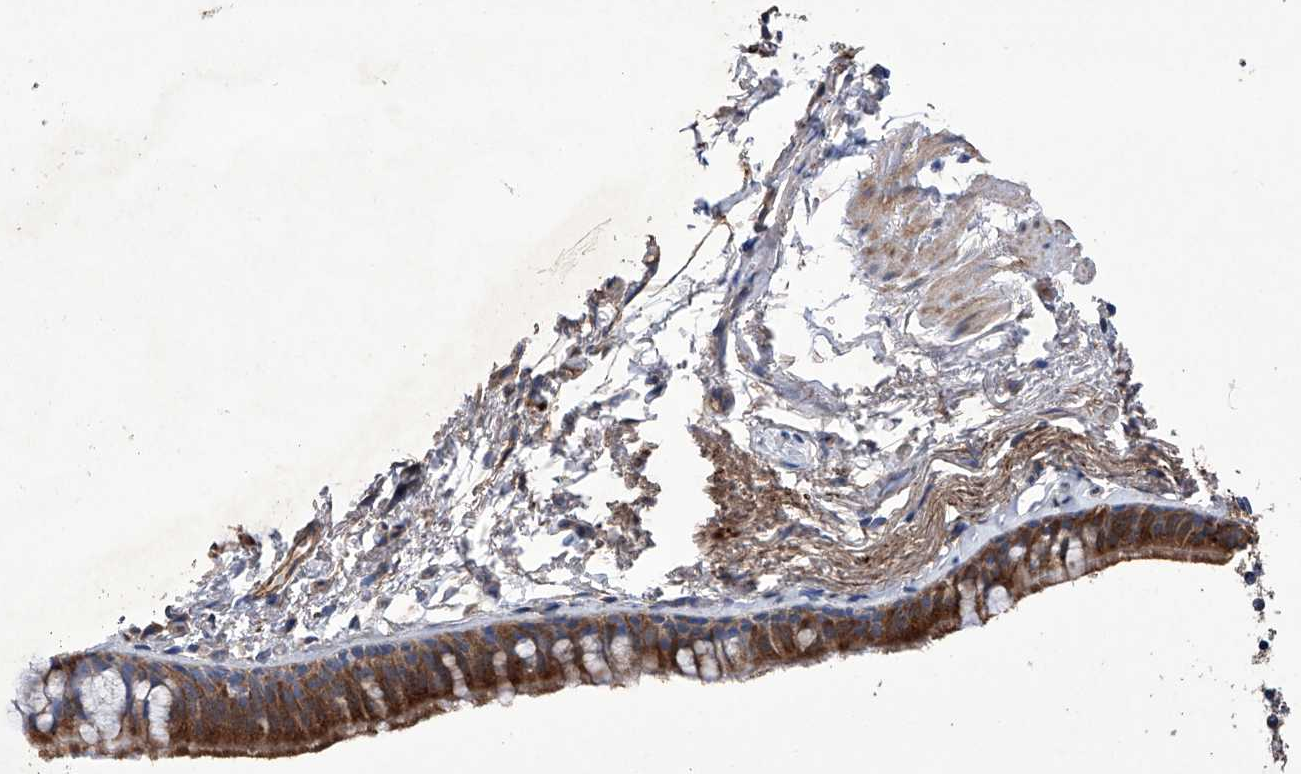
{"staining": {"intensity": "strong", "quantity": "25%-75%", "location": "cytoplasmic/membranous"}, "tissue": "bronchus", "cell_type": "Respiratory epithelial cells", "image_type": "normal", "snomed": [{"axis": "morphology", "description": "Normal tissue, NOS"}, {"axis": "topography", "description": "Cartilage tissue"}, {"axis": "topography", "description": "Bronchus"}], "caption": "Immunohistochemical staining of unremarkable human bronchus reveals strong cytoplasmic/membranous protein staining in about 25%-75% of respiratory epithelial cells.", "gene": "EFCAB2", "patient": {"sex": "female", "age": 73}}